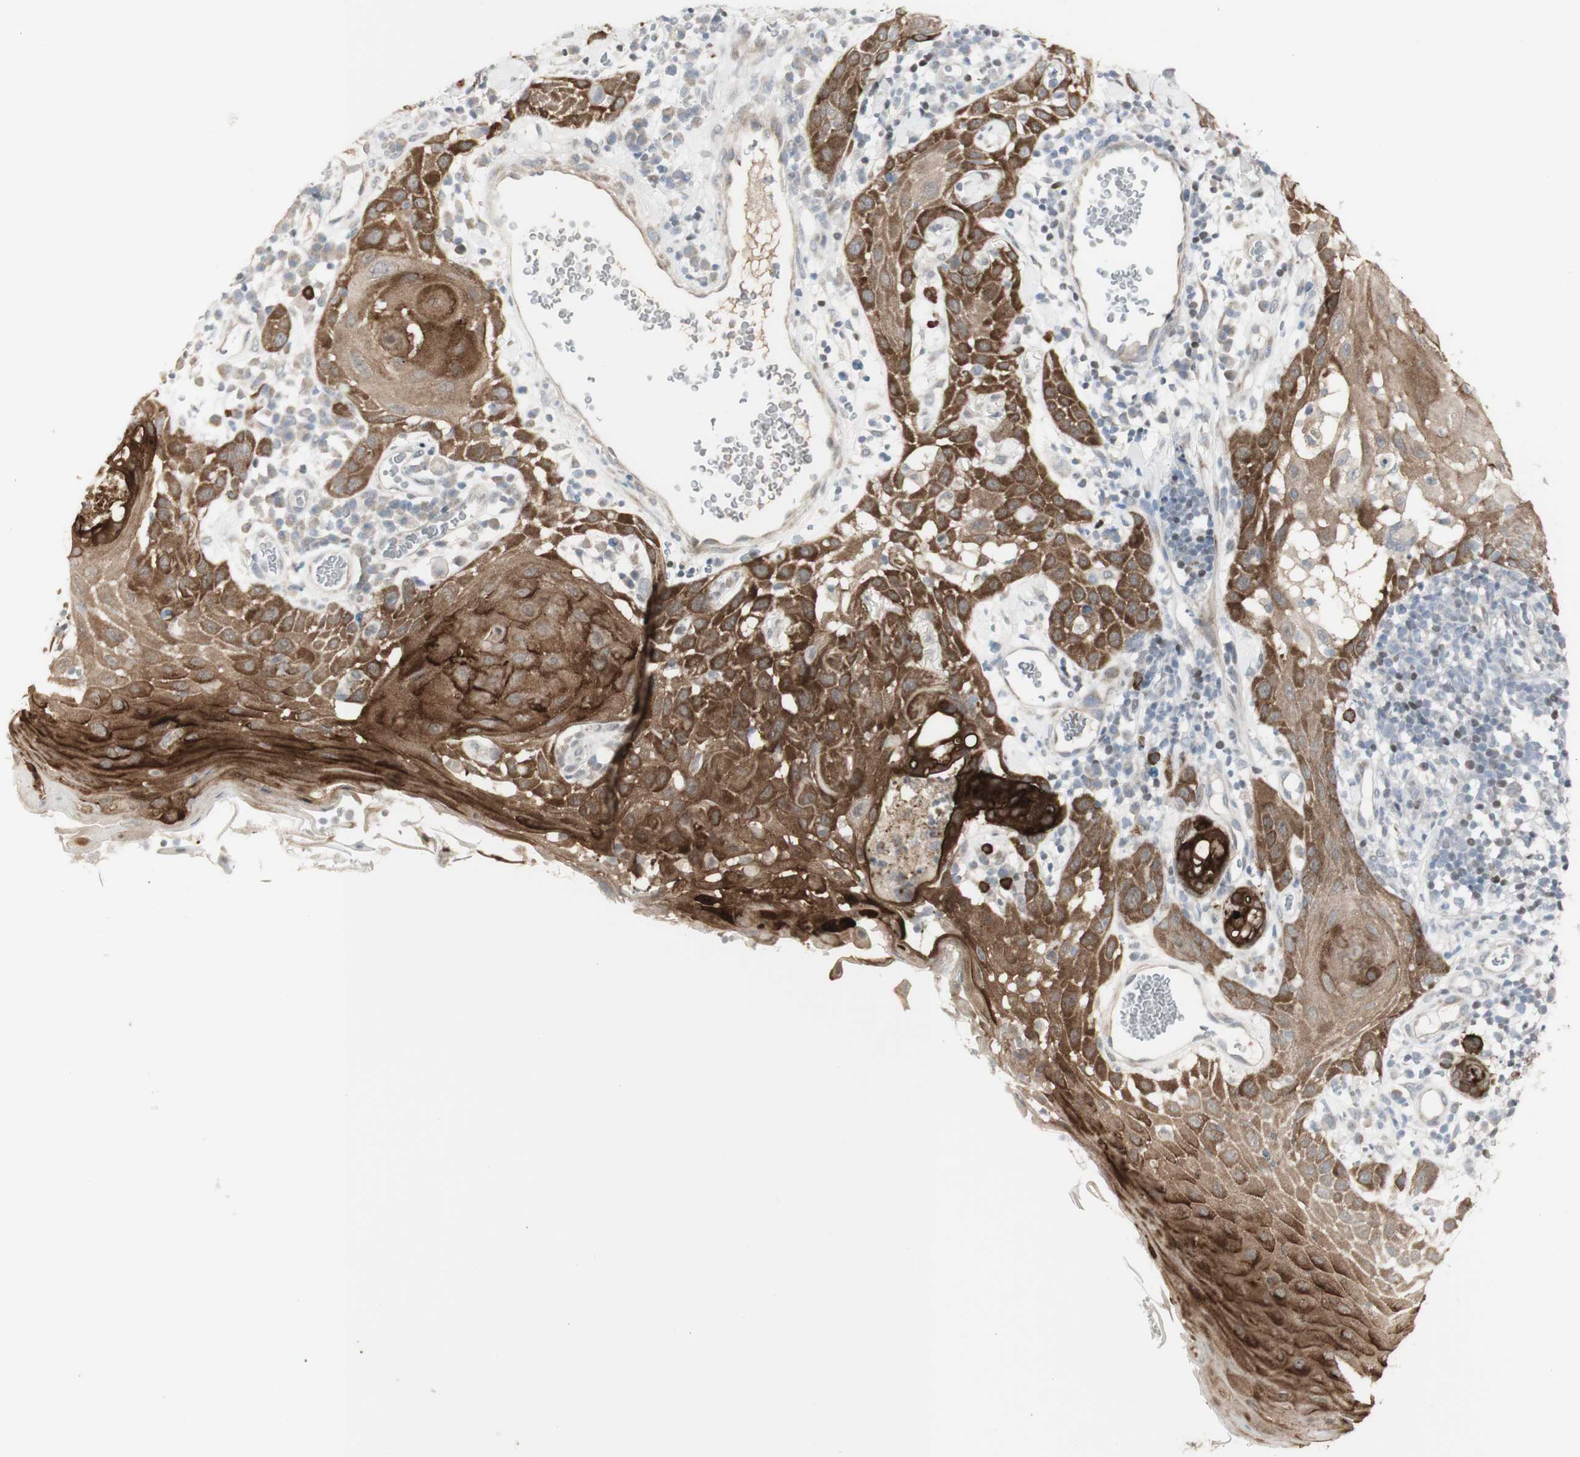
{"staining": {"intensity": "moderate", "quantity": ">75%", "location": "cytoplasmic/membranous"}, "tissue": "skin cancer", "cell_type": "Tumor cells", "image_type": "cancer", "snomed": [{"axis": "morphology", "description": "Squamous cell carcinoma, NOS"}, {"axis": "topography", "description": "Skin"}], "caption": "Skin cancer was stained to show a protein in brown. There is medium levels of moderate cytoplasmic/membranous staining in about >75% of tumor cells.", "gene": "C1orf116", "patient": {"sex": "male", "age": 24}}